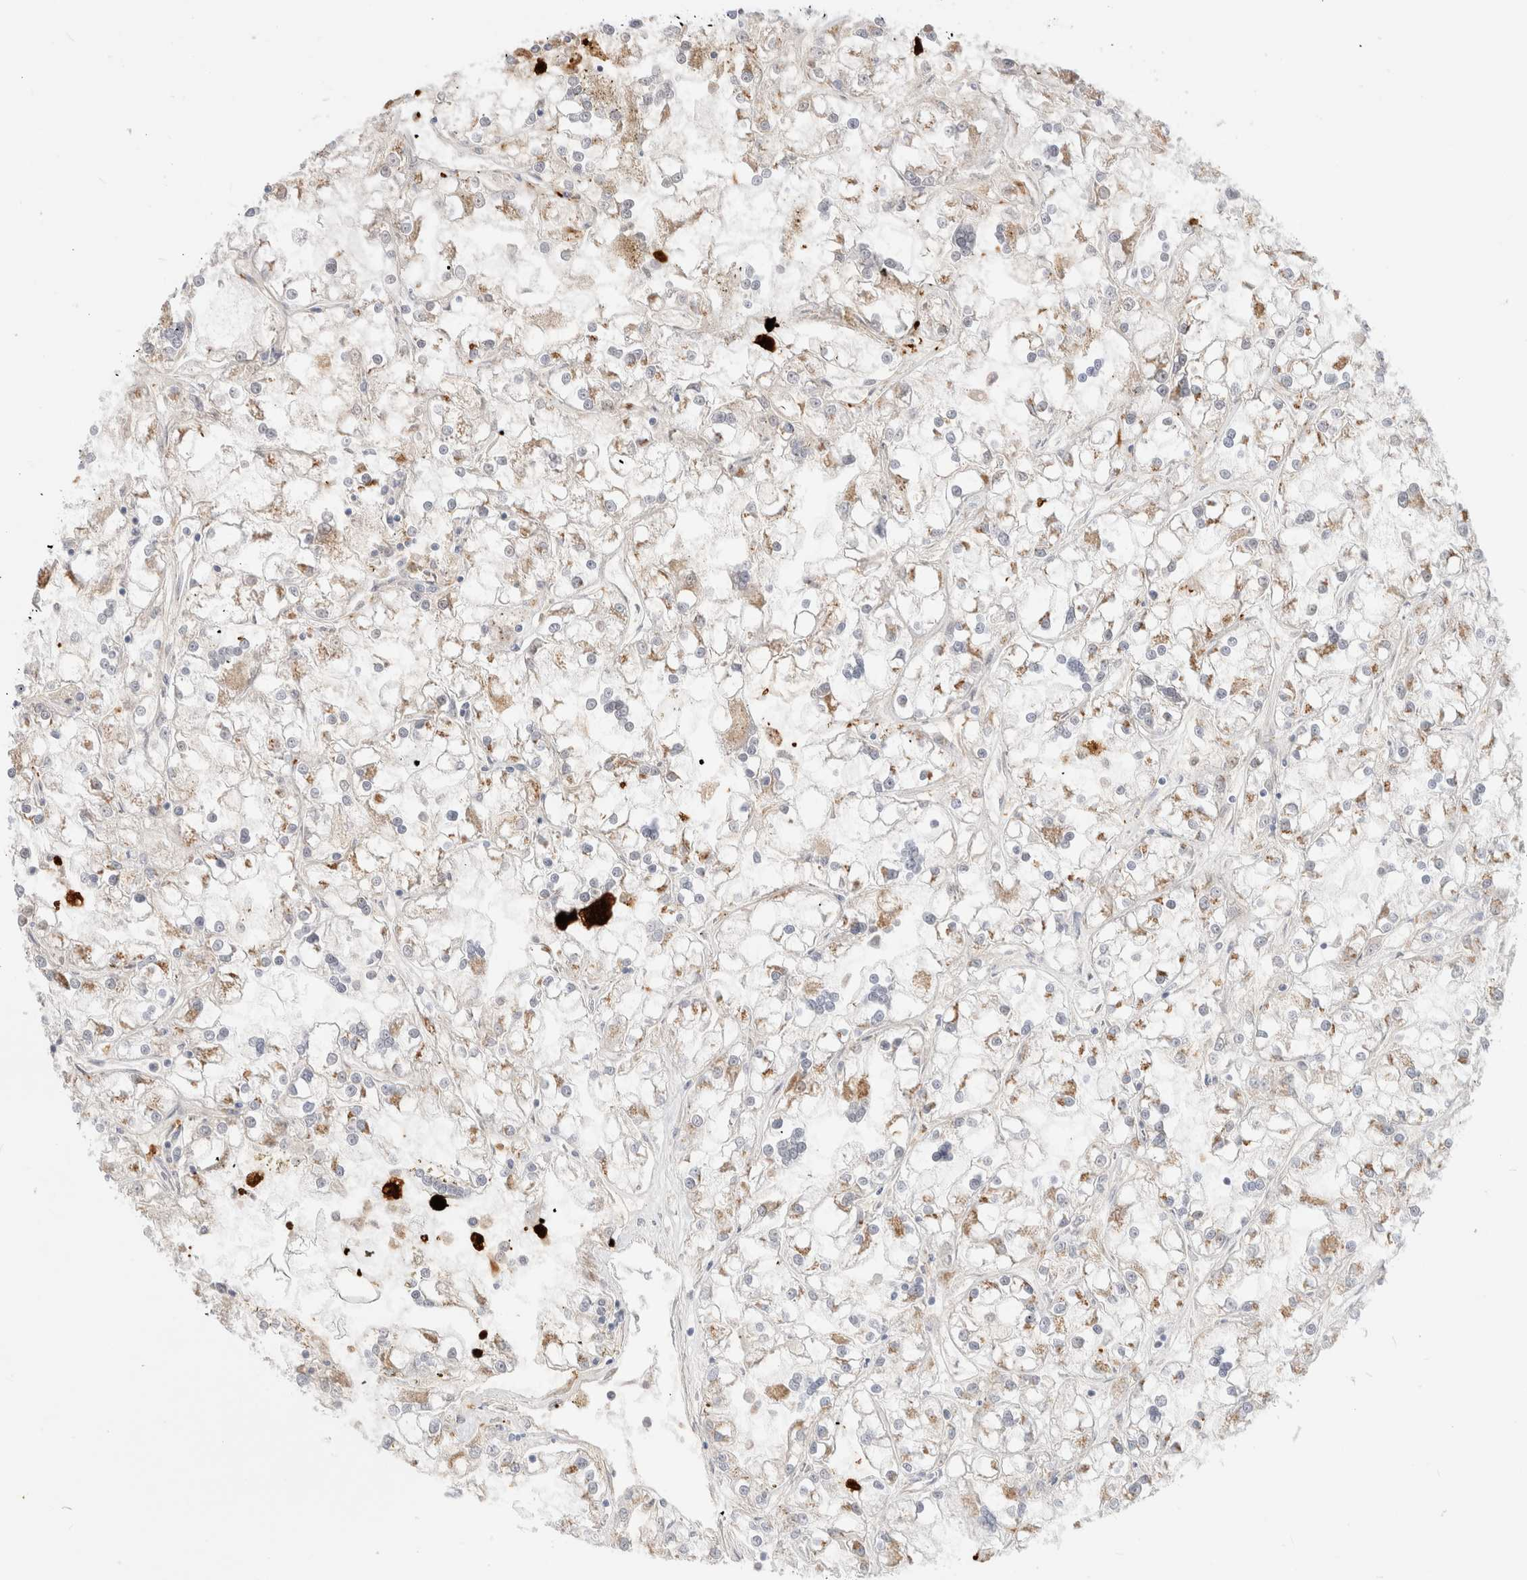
{"staining": {"intensity": "moderate", "quantity": "<25%", "location": "cytoplasmic/membranous"}, "tissue": "renal cancer", "cell_type": "Tumor cells", "image_type": "cancer", "snomed": [{"axis": "morphology", "description": "Adenocarcinoma, NOS"}, {"axis": "topography", "description": "Kidney"}], "caption": "Protein positivity by IHC reveals moderate cytoplasmic/membranous expression in about <25% of tumor cells in renal cancer.", "gene": "EFCAB13", "patient": {"sex": "female", "age": 52}}